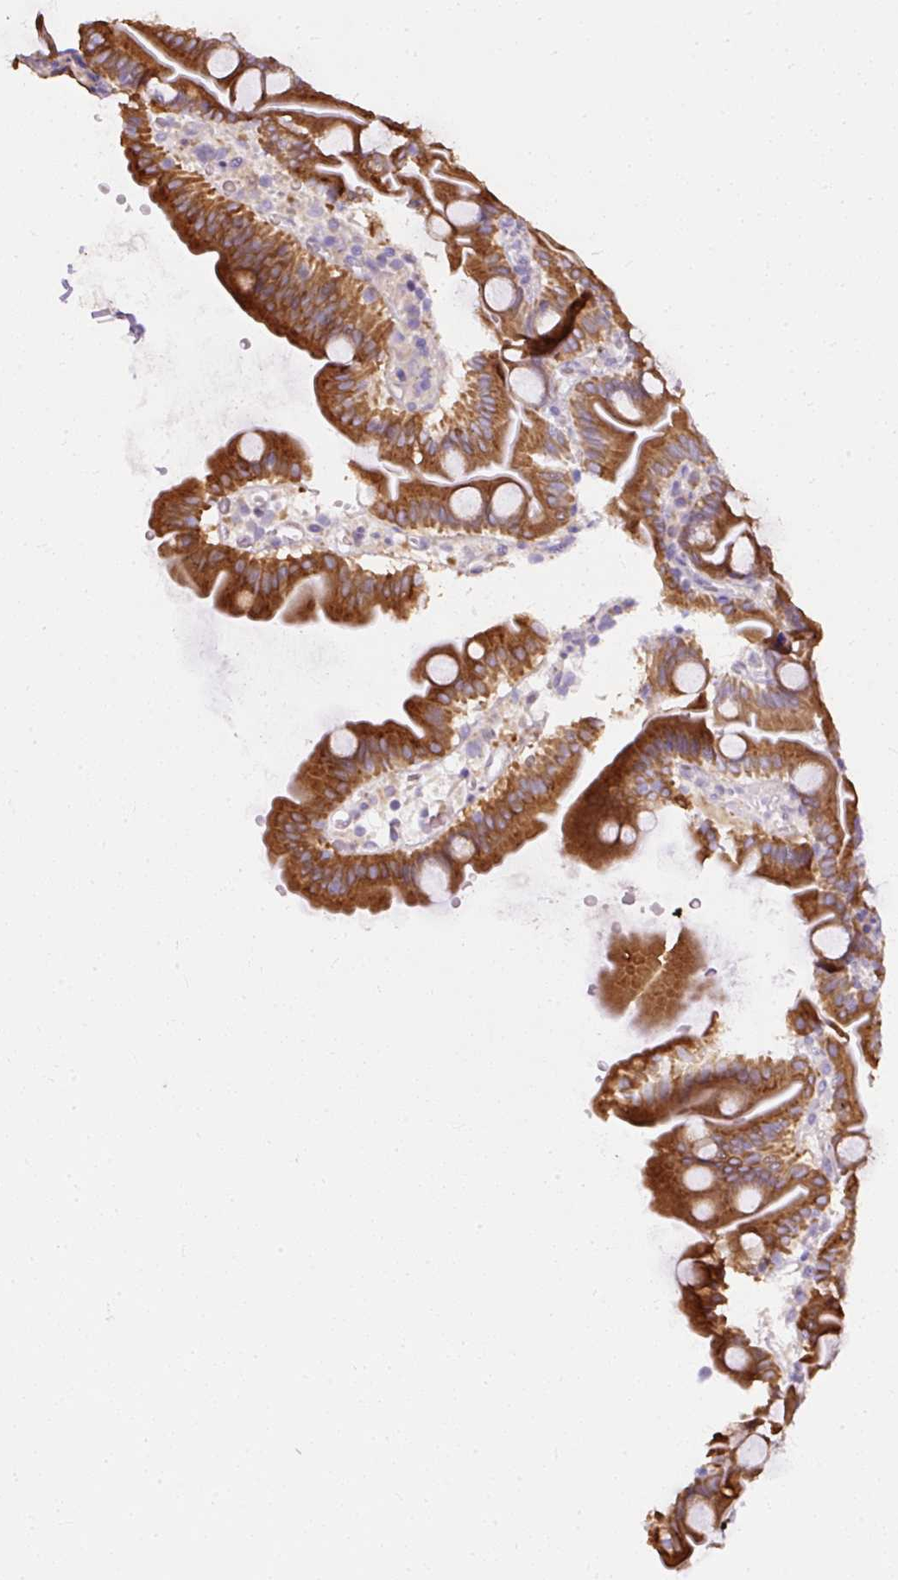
{"staining": {"intensity": "moderate", "quantity": ">75%", "location": "cytoplasmic/membranous"}, "tissue": "small intestine", "cell_type": "Glandular cells", "image_type": "normal", "snomed": [{"axis": "morphology", "description": "Normal tissue, NOS"}, {"axis": "topography", "description": "Small intestine"}], "caption": "Immunohistochemical staining of unremarkable small intestine exhibits moderate cytoplasmic/membranous protein positivity in approximately >75% of glandular cells. Using DAB (3,3'-diaminobenzidine) (brown) and hematoxylin (blue) stains, captured at high magnification using brightfield microscopy.", "gene": "FAM149A", "patient": {"sex": "female", "age": 68}}